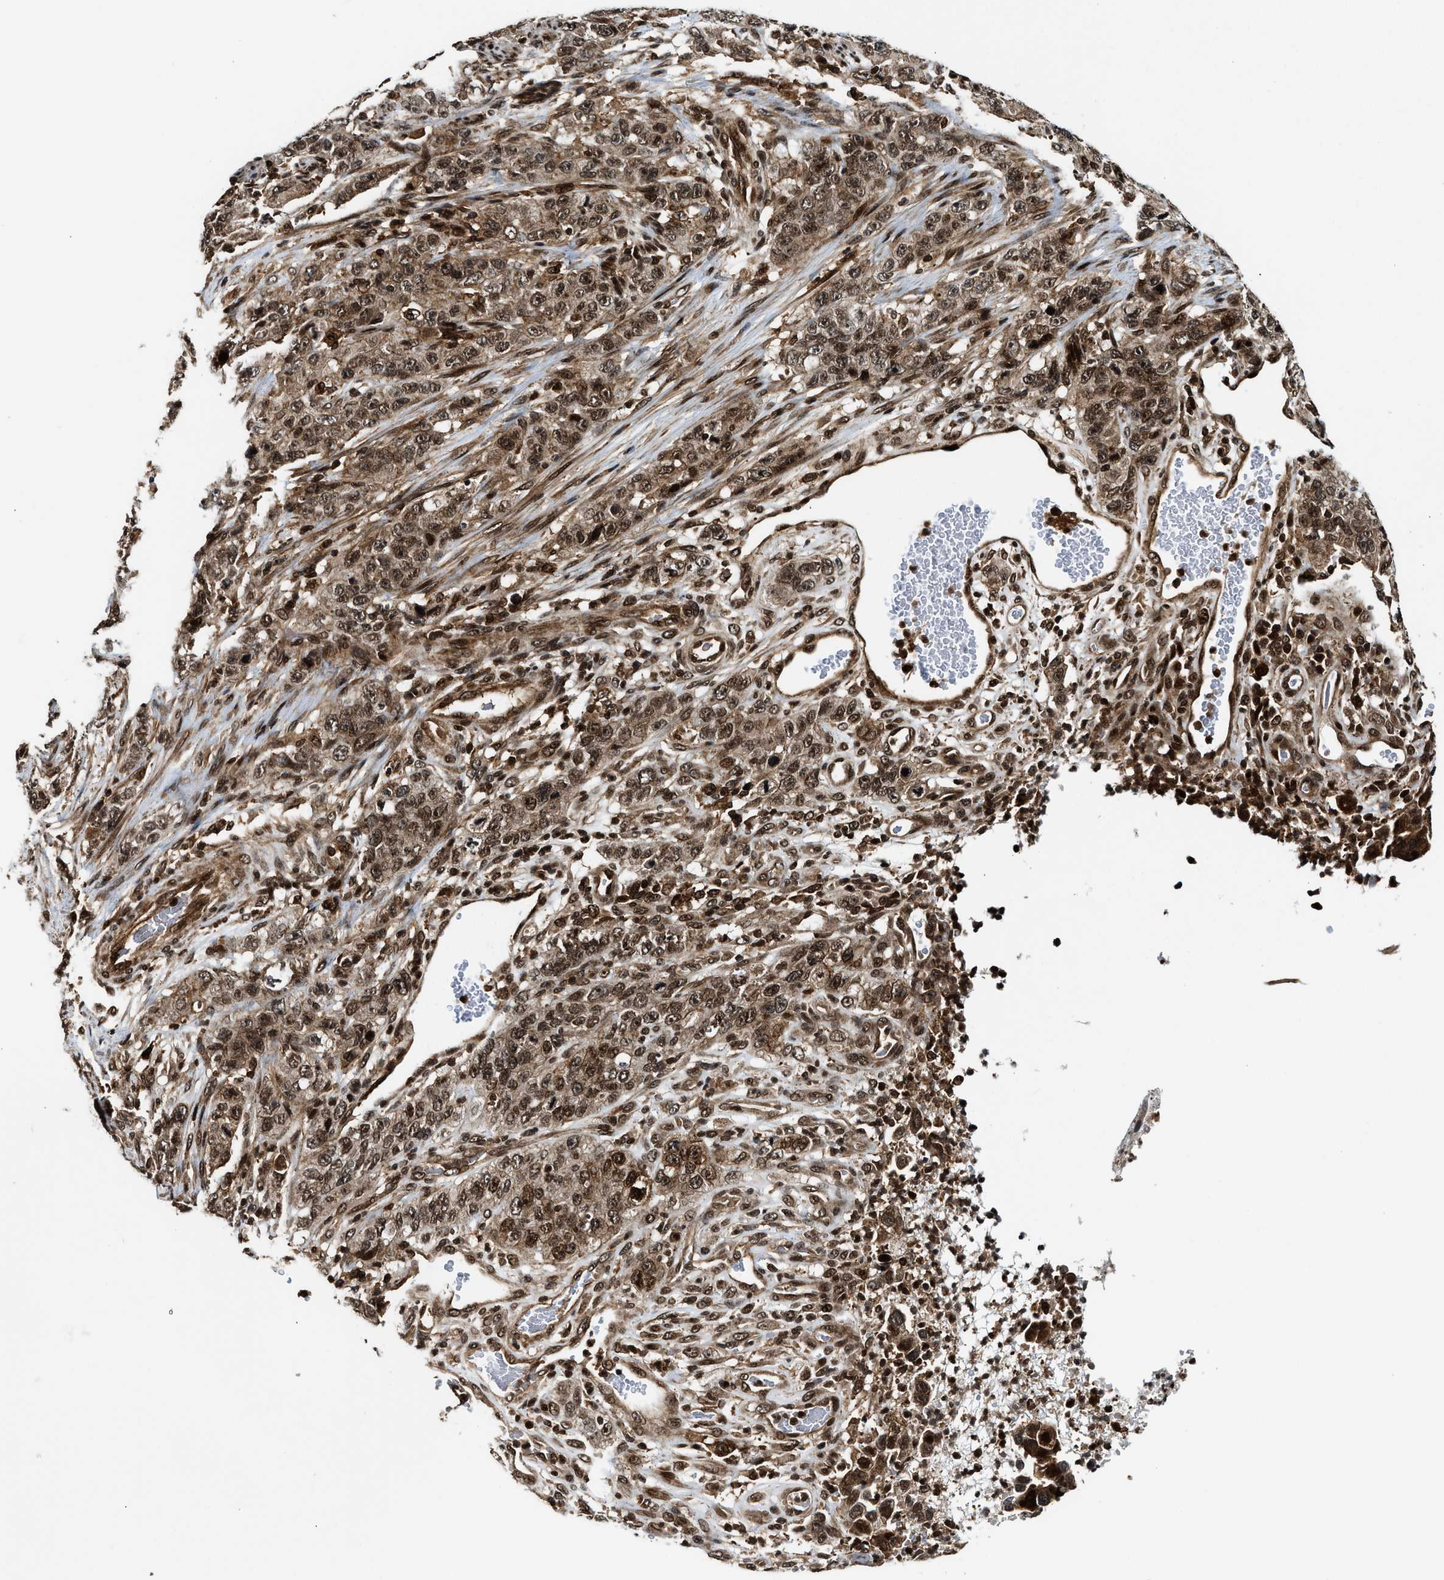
{"staining": {"intensity": "moderate", "quantity": ">75%", "location": "cytoplasmic/membranous,nuclear"}, "tissue": "stomach cancer", "cell_type": "Tumor cells", "image_type": "cancer", "snomed": [{"axis": "morphology", "description": "Adenocarcinoma, NOS"}, {"axis": "topography", "description": "Stomach"}], "caption": "Stomach cancer (adenocarcinoma) was stained to show a protein in brown. There is medium levels of moderate cytoplasmic/membranous and nuclear positivity in about >75% of tumor cells.", "gene": "MDM2", "patient": {"sex": "male", "age": 48}}